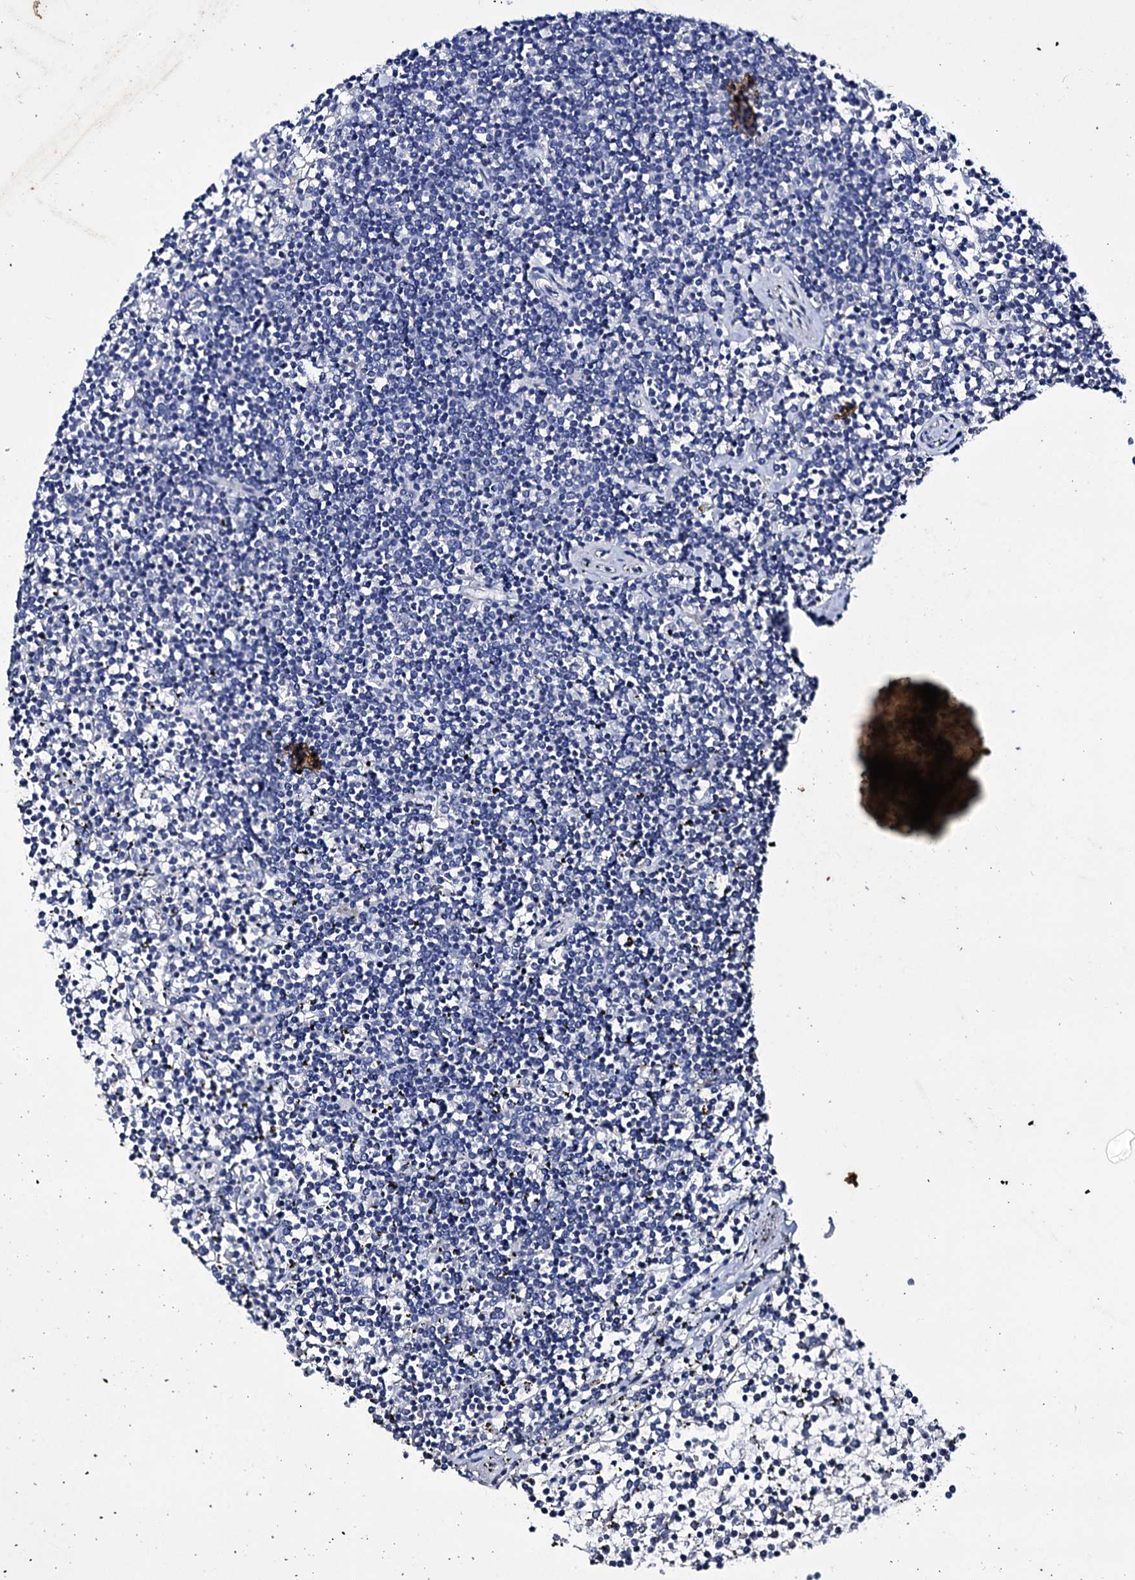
{"staining": {"intensity": "negative", "quantity": "none", "location": "none"}, "tissue": "lymphoma", "cell_type": "Tumor cells", "image_type": "cancer", "snomed": [{"axis": "morphology", "description": "Malignant lymphoma, non-Hodgkin's type, Low grade"}, {"axis": "topography", "description": "Spleen"}], "caption": "The histopathology image displays no significant expression in tumor cells of lymphoma.", "gene": "AXL", "patient": {"sex": "female", "age": 19}}